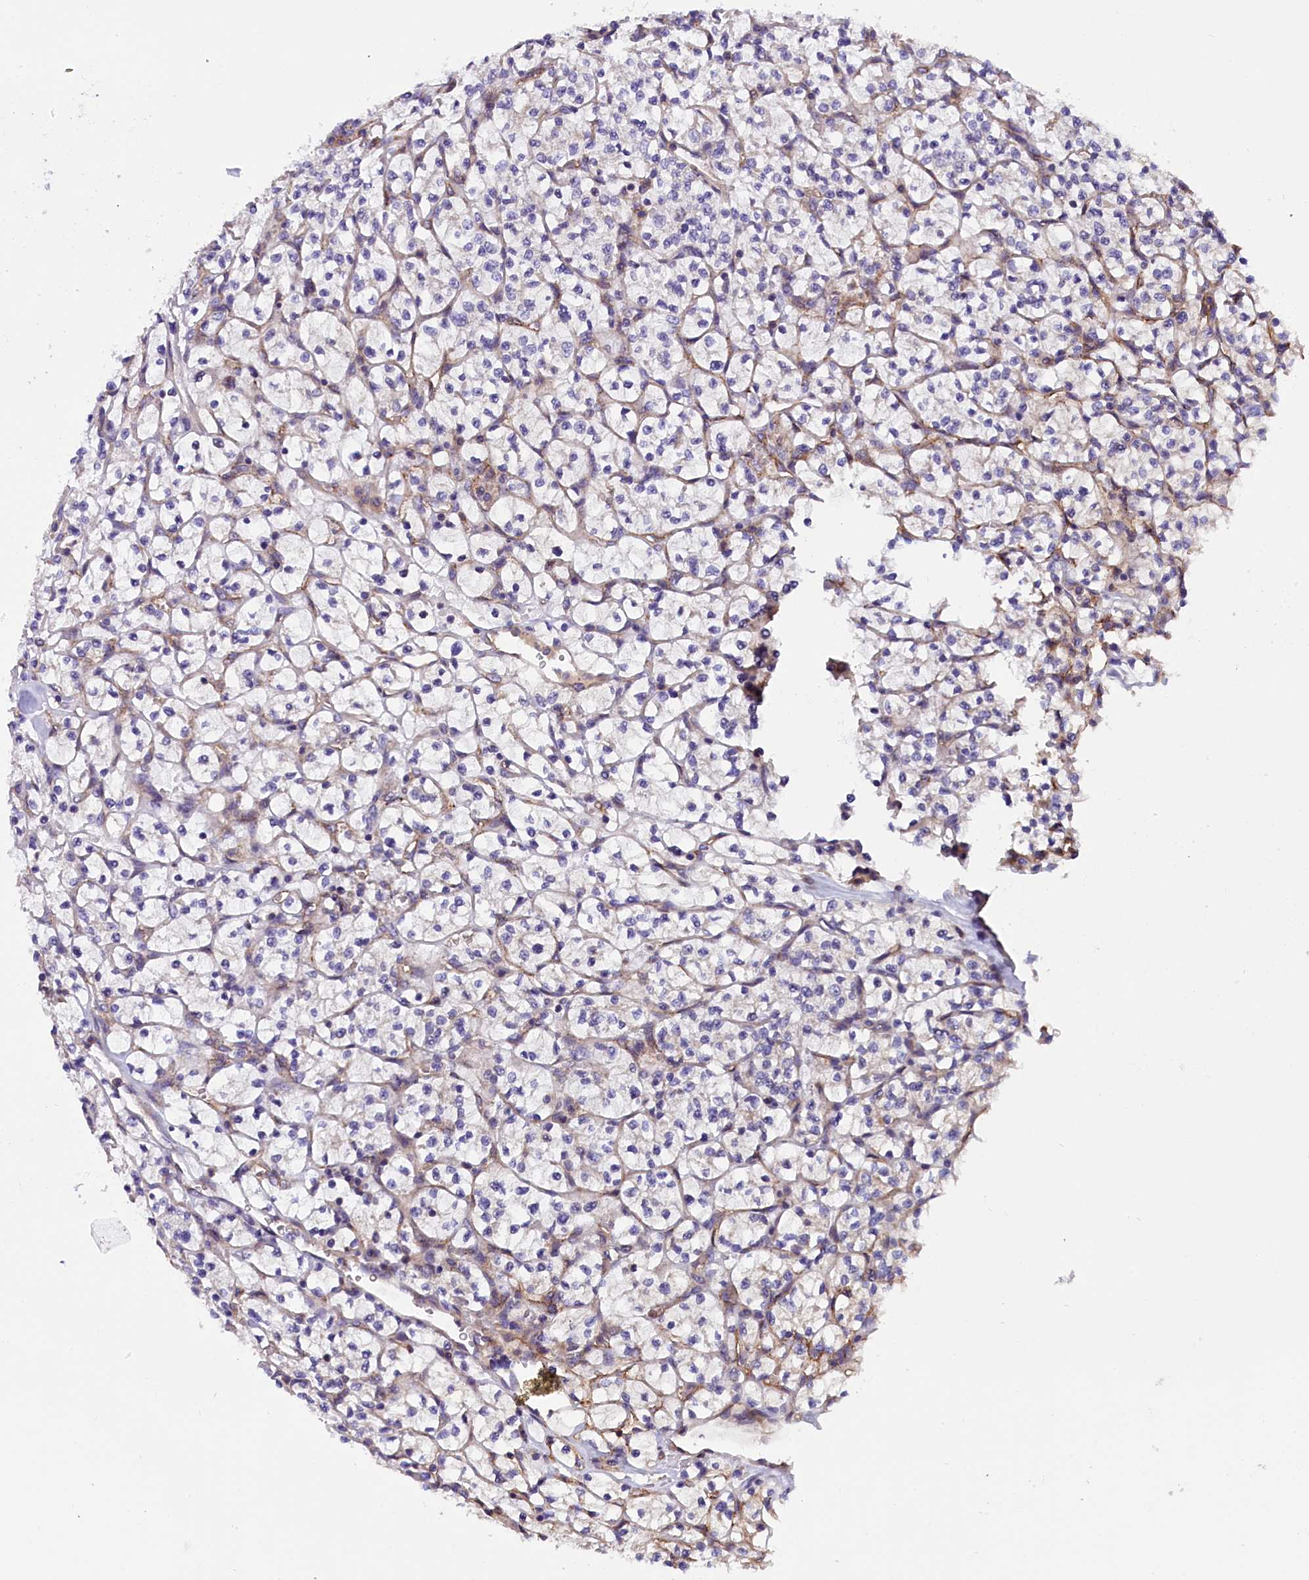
{"staining": {"intensity": "negative", "quantity": "none", "location": "none"}, "tissue": "renal cancer", "cell_type": "Tumor cells", "image_type": "cancer", "snomed": [{"axis": "morphology", "description": "Adenocarcinoma, NOS"}, {"axis": "topography", "description": "Kidney"}], "caption": "Immunohistochemistry (IHC) of human renal cancer (adenocarcinoma) exhibits no staining in tumor cells.", "gene": "DNAJB9", "patient": {"sex": "female", "age": 64}}